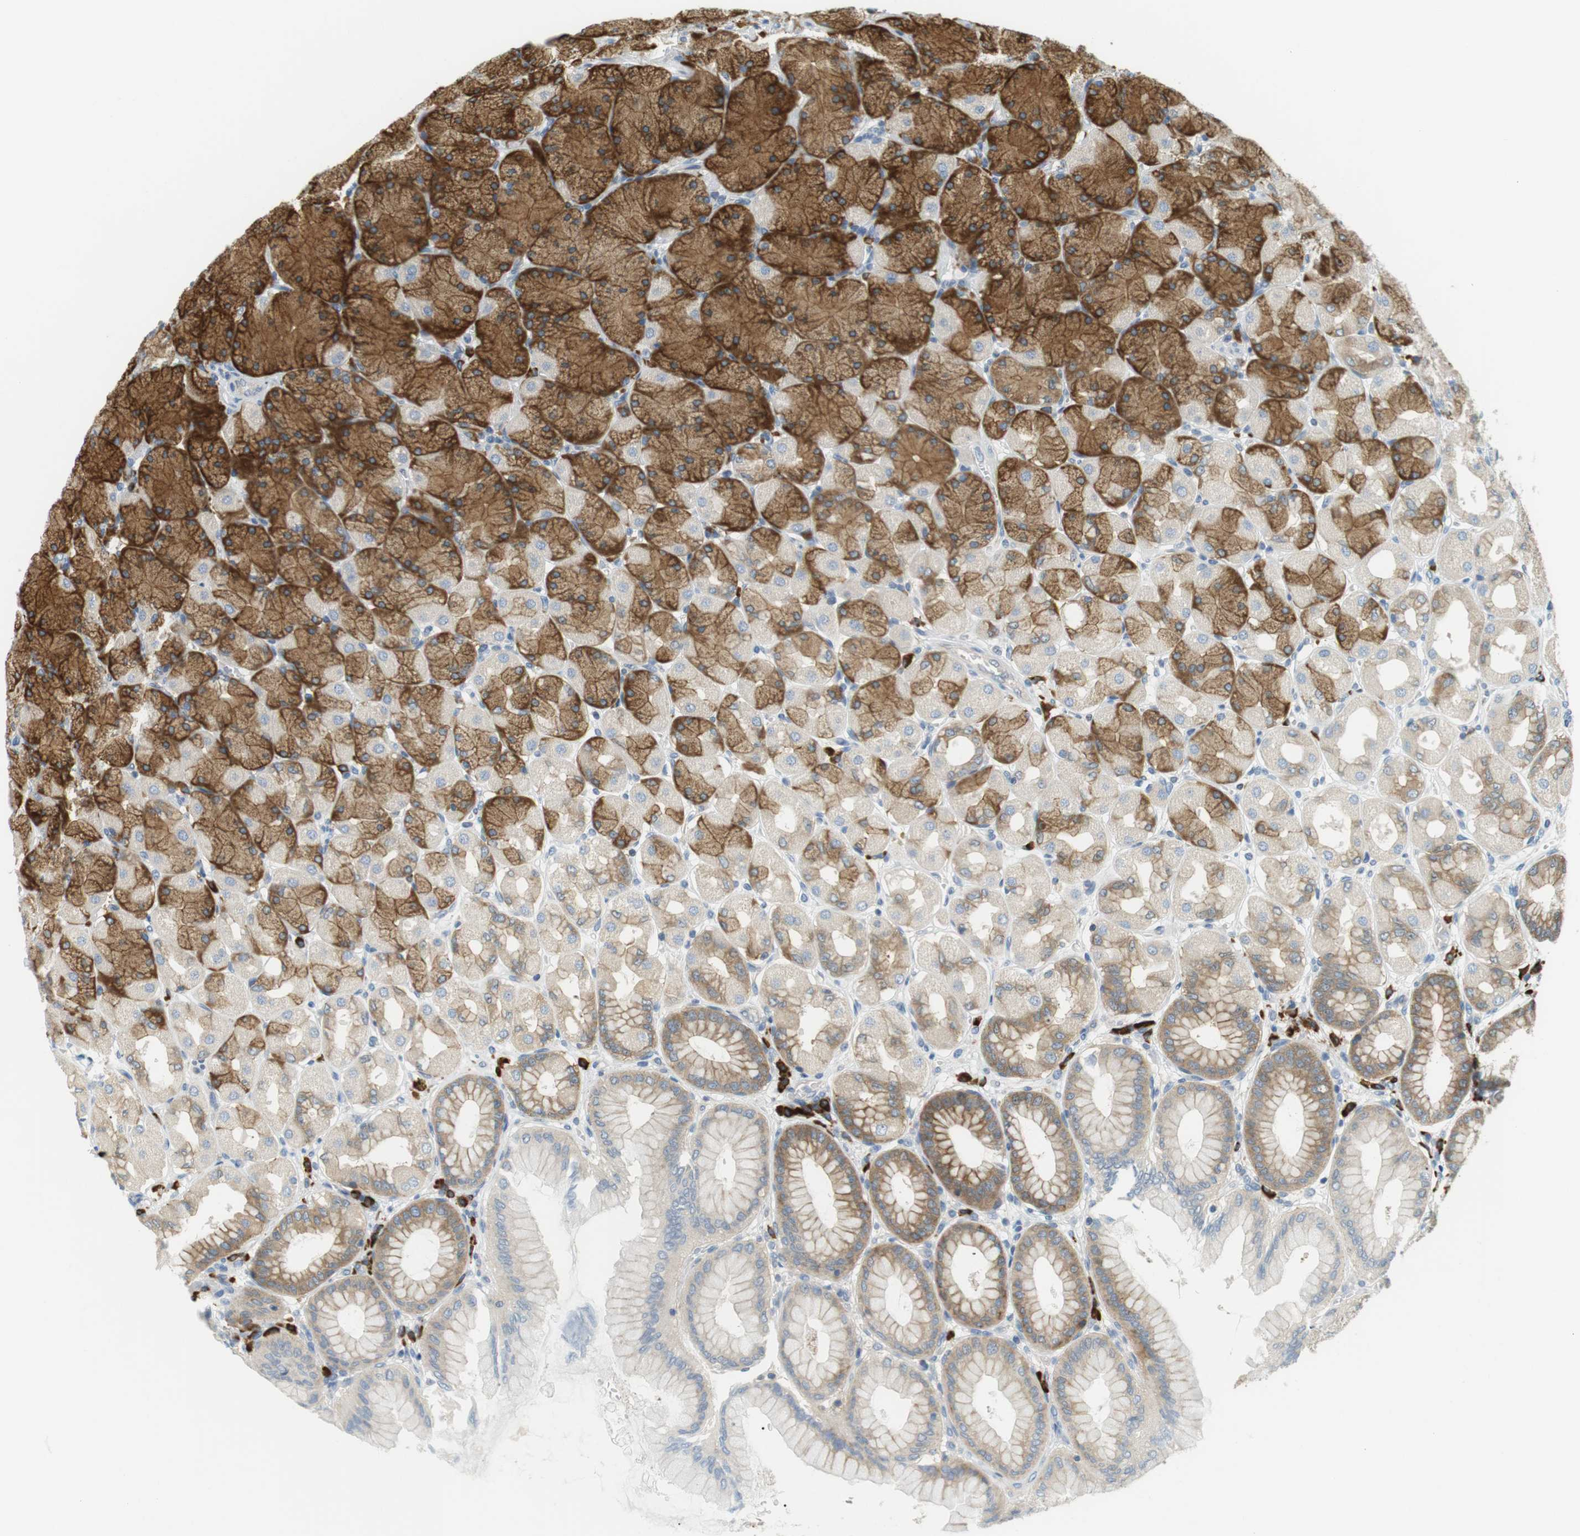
{"staining": {"intensity": "moderate", "quantity": "25%-75%", "location": "cytoplasmic/membranous"}, "tissue": "stomach", "cell_type": "Glandular cells", "image_type": "normal", "snomed": [{"axis": "morphology", "description": "Normal tissue, NOS"}, {"axis": "topography", "description": "Stomach, upper"}], "caption": "Protein staining of benign stomach shows moderate cytoplasmic/membranous positivity in about 25%-75% of glandular cells. The protein is shown in brown color, while the nuclei are stained blue.", "gene": "TMEM200A", "patient": {"sex": "female", "age": 56}}